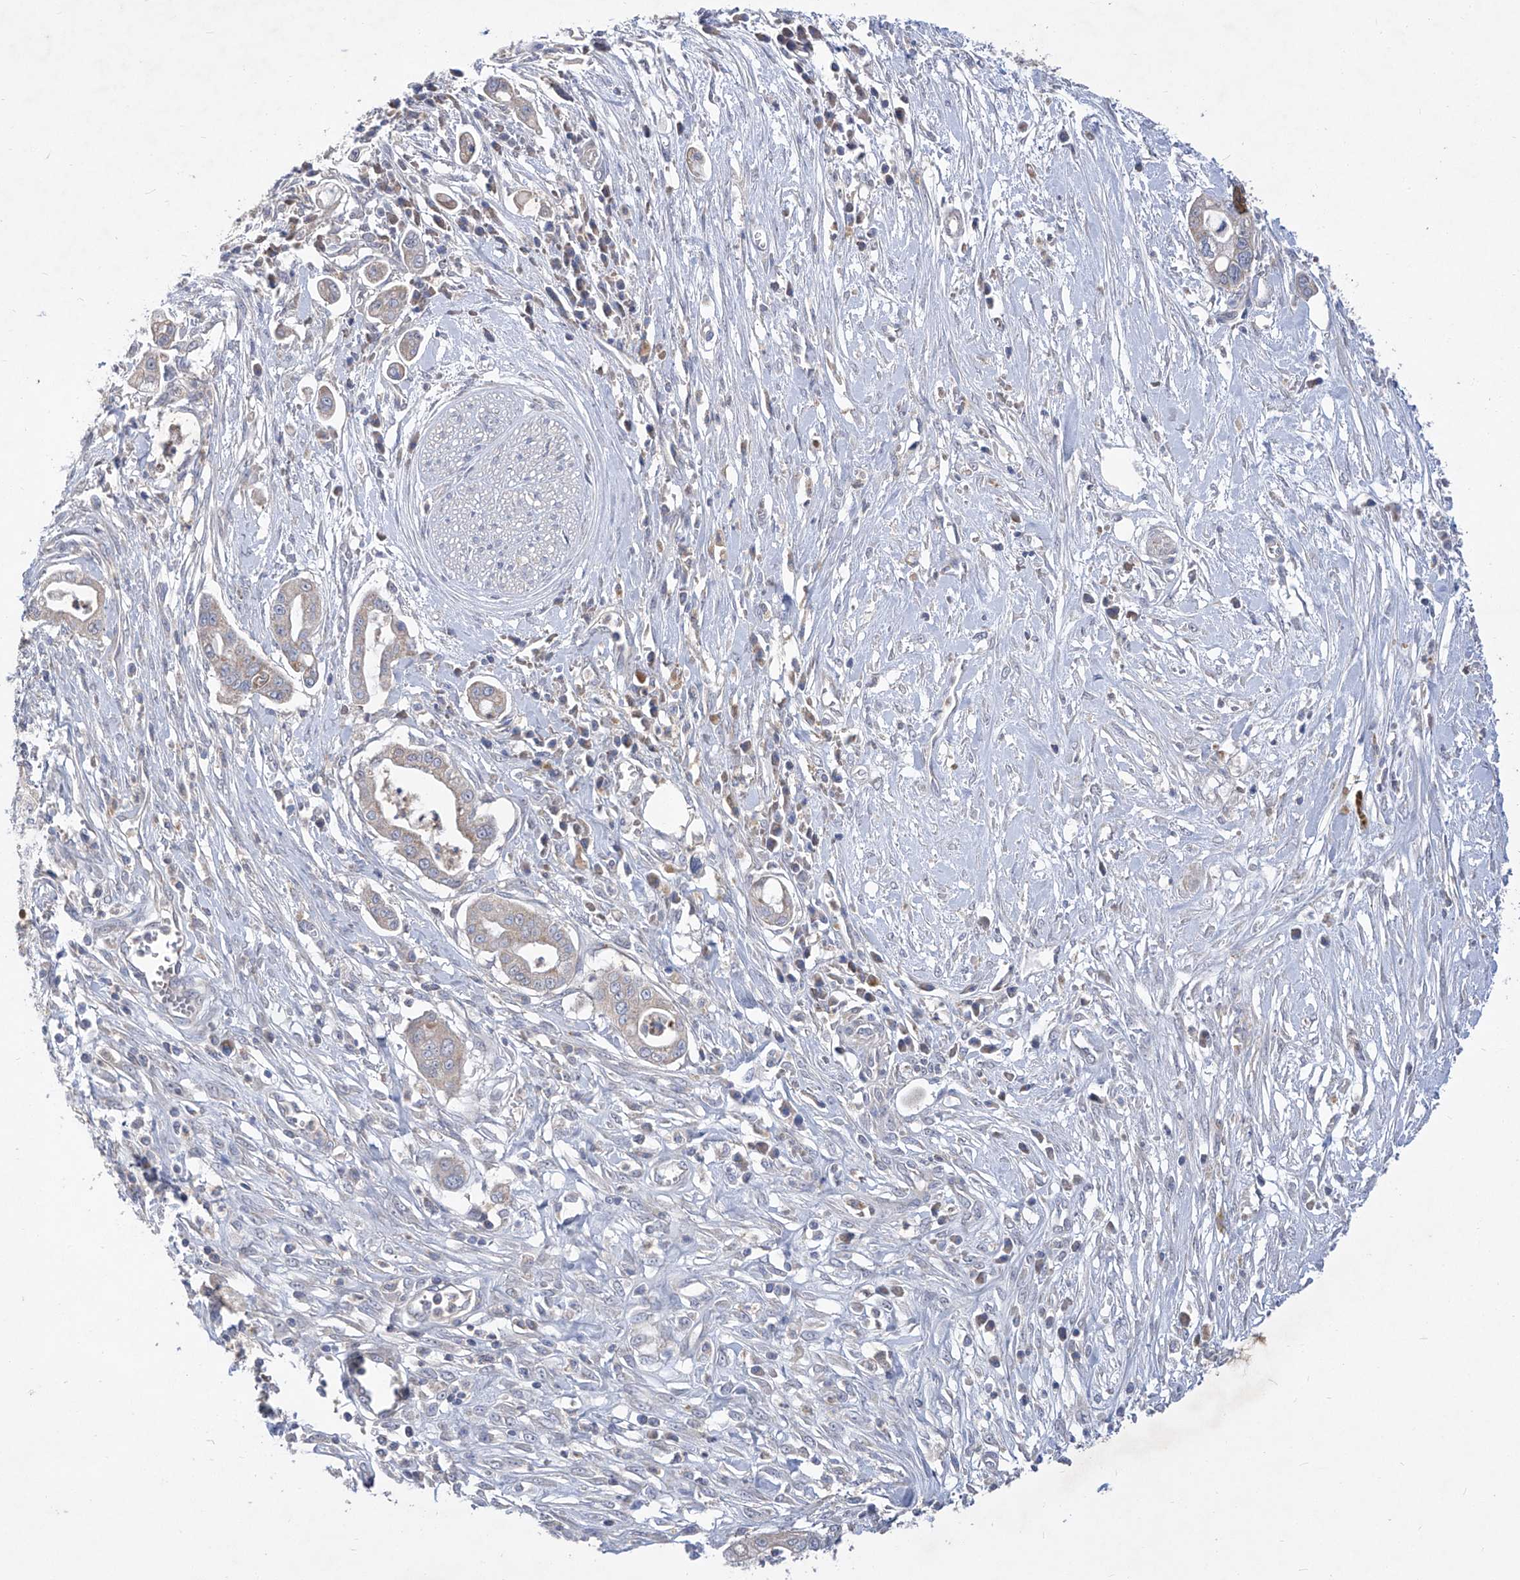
{"staining": {"intensity": "negative", "quantity": "none", "location": "none"}, "tissue": "pancreatic cancer", "cell_type": "Tumor cells", "image_type": "cancer", "snomed": [{"axis": "morphology", "description": "Adenocarcinoma, NOS"}, {"axis": "topography", "description": "Pancreas"}], "caption": "Tumor cells are negative for brown protein staining in adenocarcinoma (pancreatic).", "gene": "COQ3", "patient": {"sex": "male", "age": 68}}